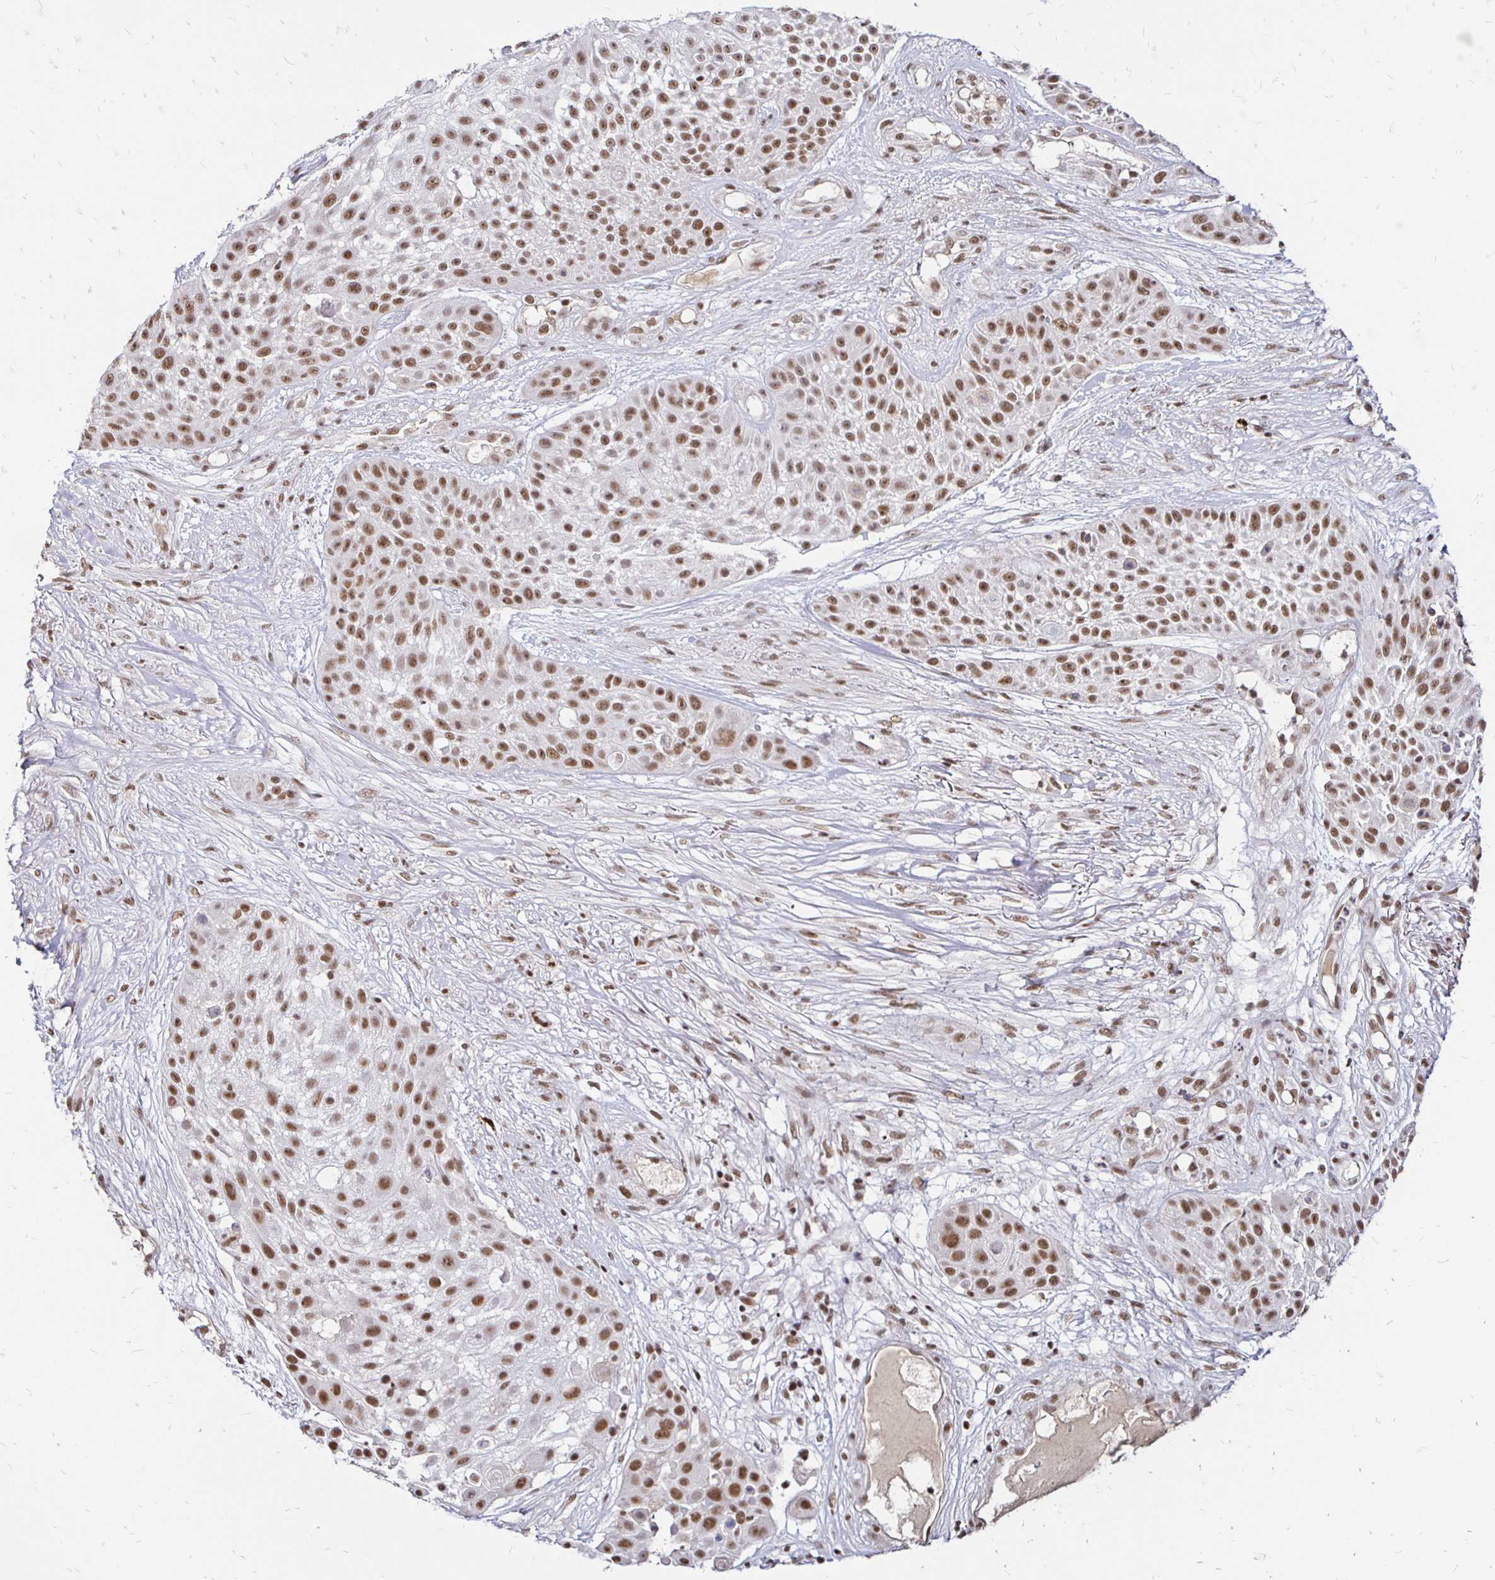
{"staining": {"intensity": "moderate", "quantity": ">75%", "location": "nuclear"}, "tissue": "skin cancer", "cell_type": "Tumor cells", "image_type": "cancer", "snomed": [{"axis": "morphology", "description": "Squamous cell carcinoma, NOS"}, {"axis": "topography", "description": "Skin"}], "caption": "Squamous cell carcinoma (skin) stained for a protein (brown) demonstrates moderate nuclear positive staining in about >75% of tumor cells.", "gene": "SIN3A", "patient": {"sex": "female", "age": 86}}